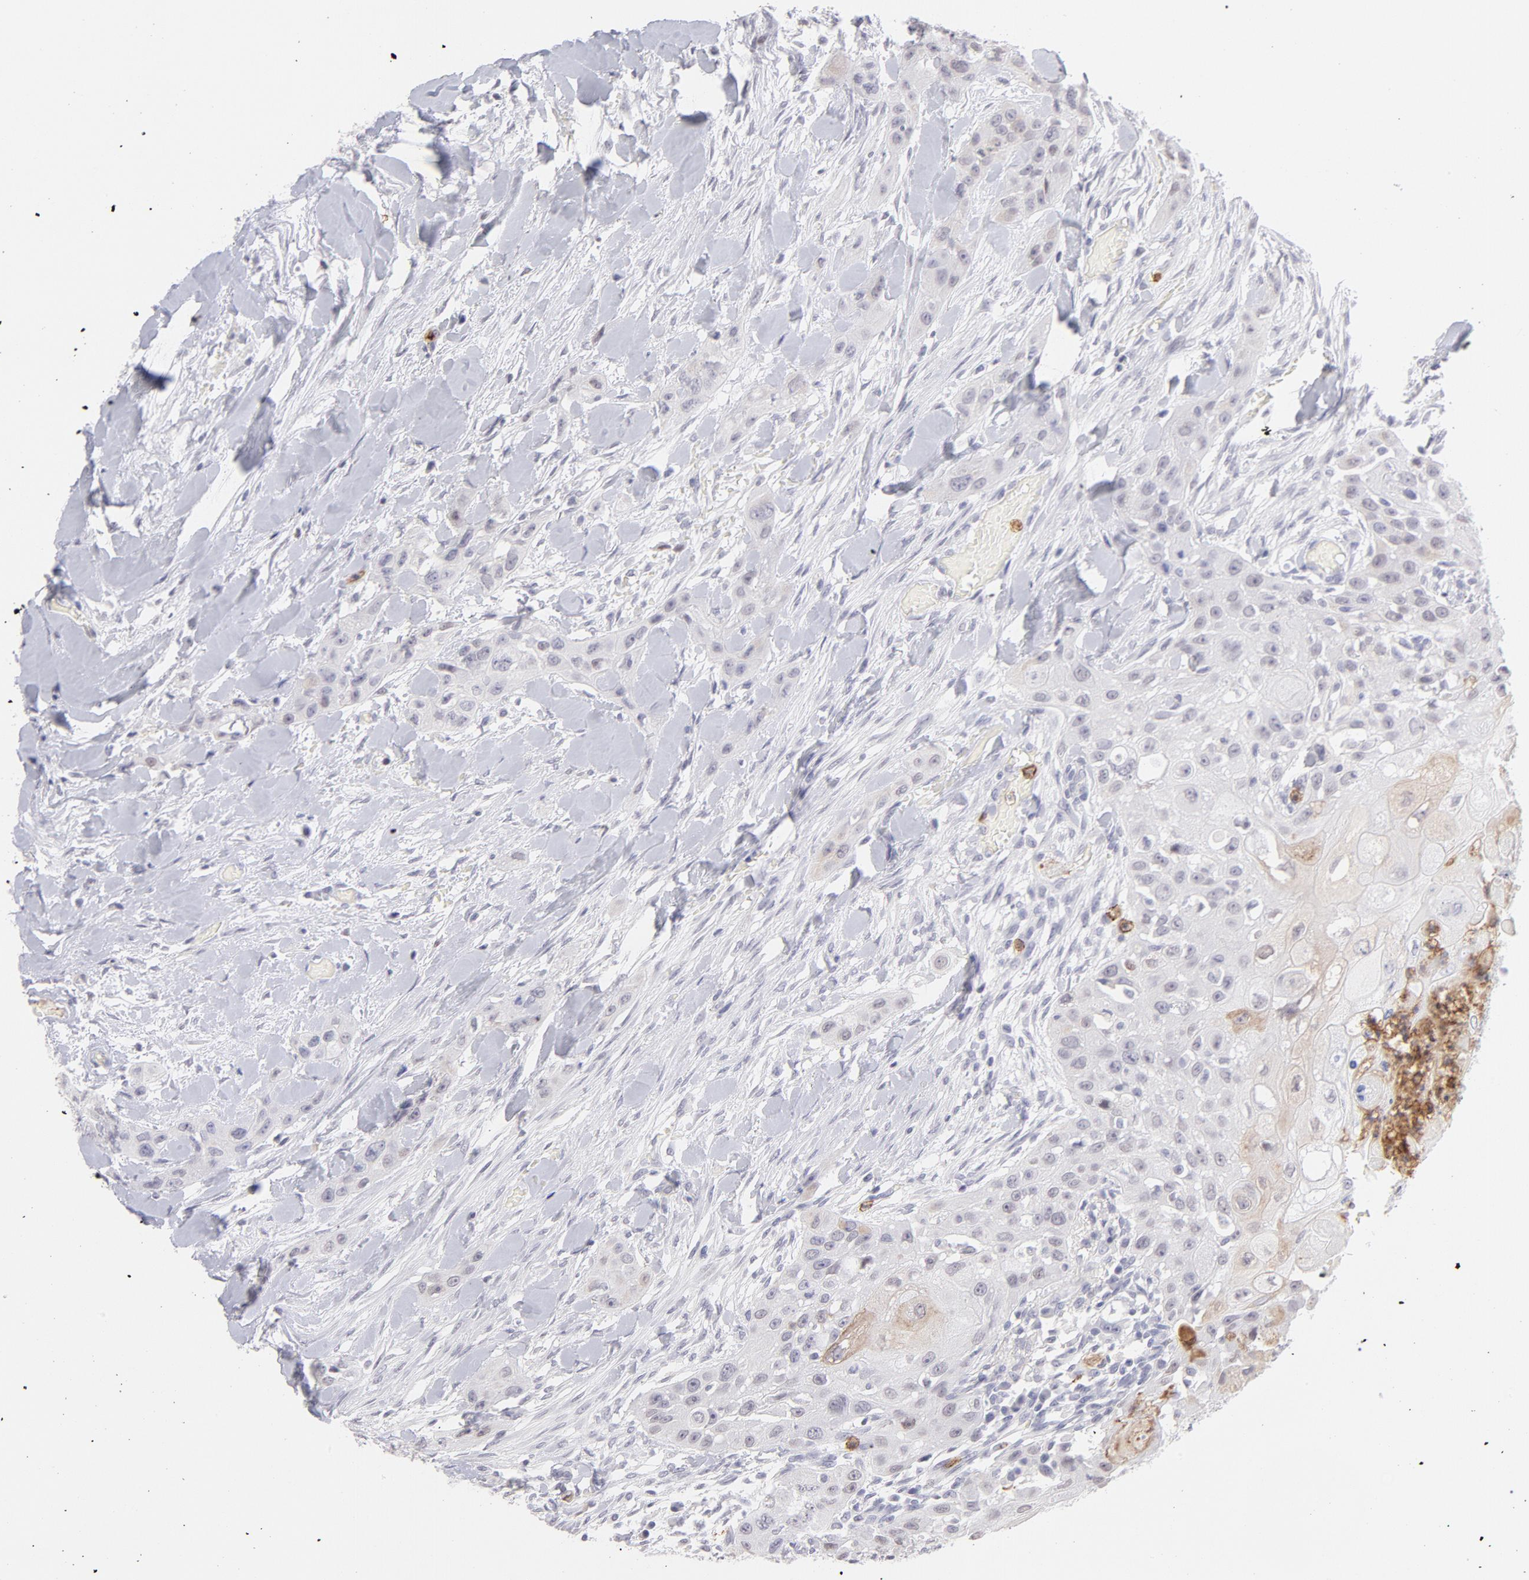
{"staining": {"intensity": "negative", "quantity": "none", "location": "none"}, "tissue": "head and neck cancer", "cell_type": "Tumor cells", "image_type": "cancer", "snomed": [{"axis": "morphology", "description": "Neoplasm, malignant, NOS"}, {"axis": "topography", "description": "Salivary gland"}, {"axis": "topography", "description": "Head-Neck"}], "caption": "High power microscopy photomicrograph of an immunohistochemistry histopathology image of neoplasm (malignant) (head and neck), revealing no significant staining in tumor cells.", "gene": "LTB4R", "patient": {"sex": "male", "age": 43}}